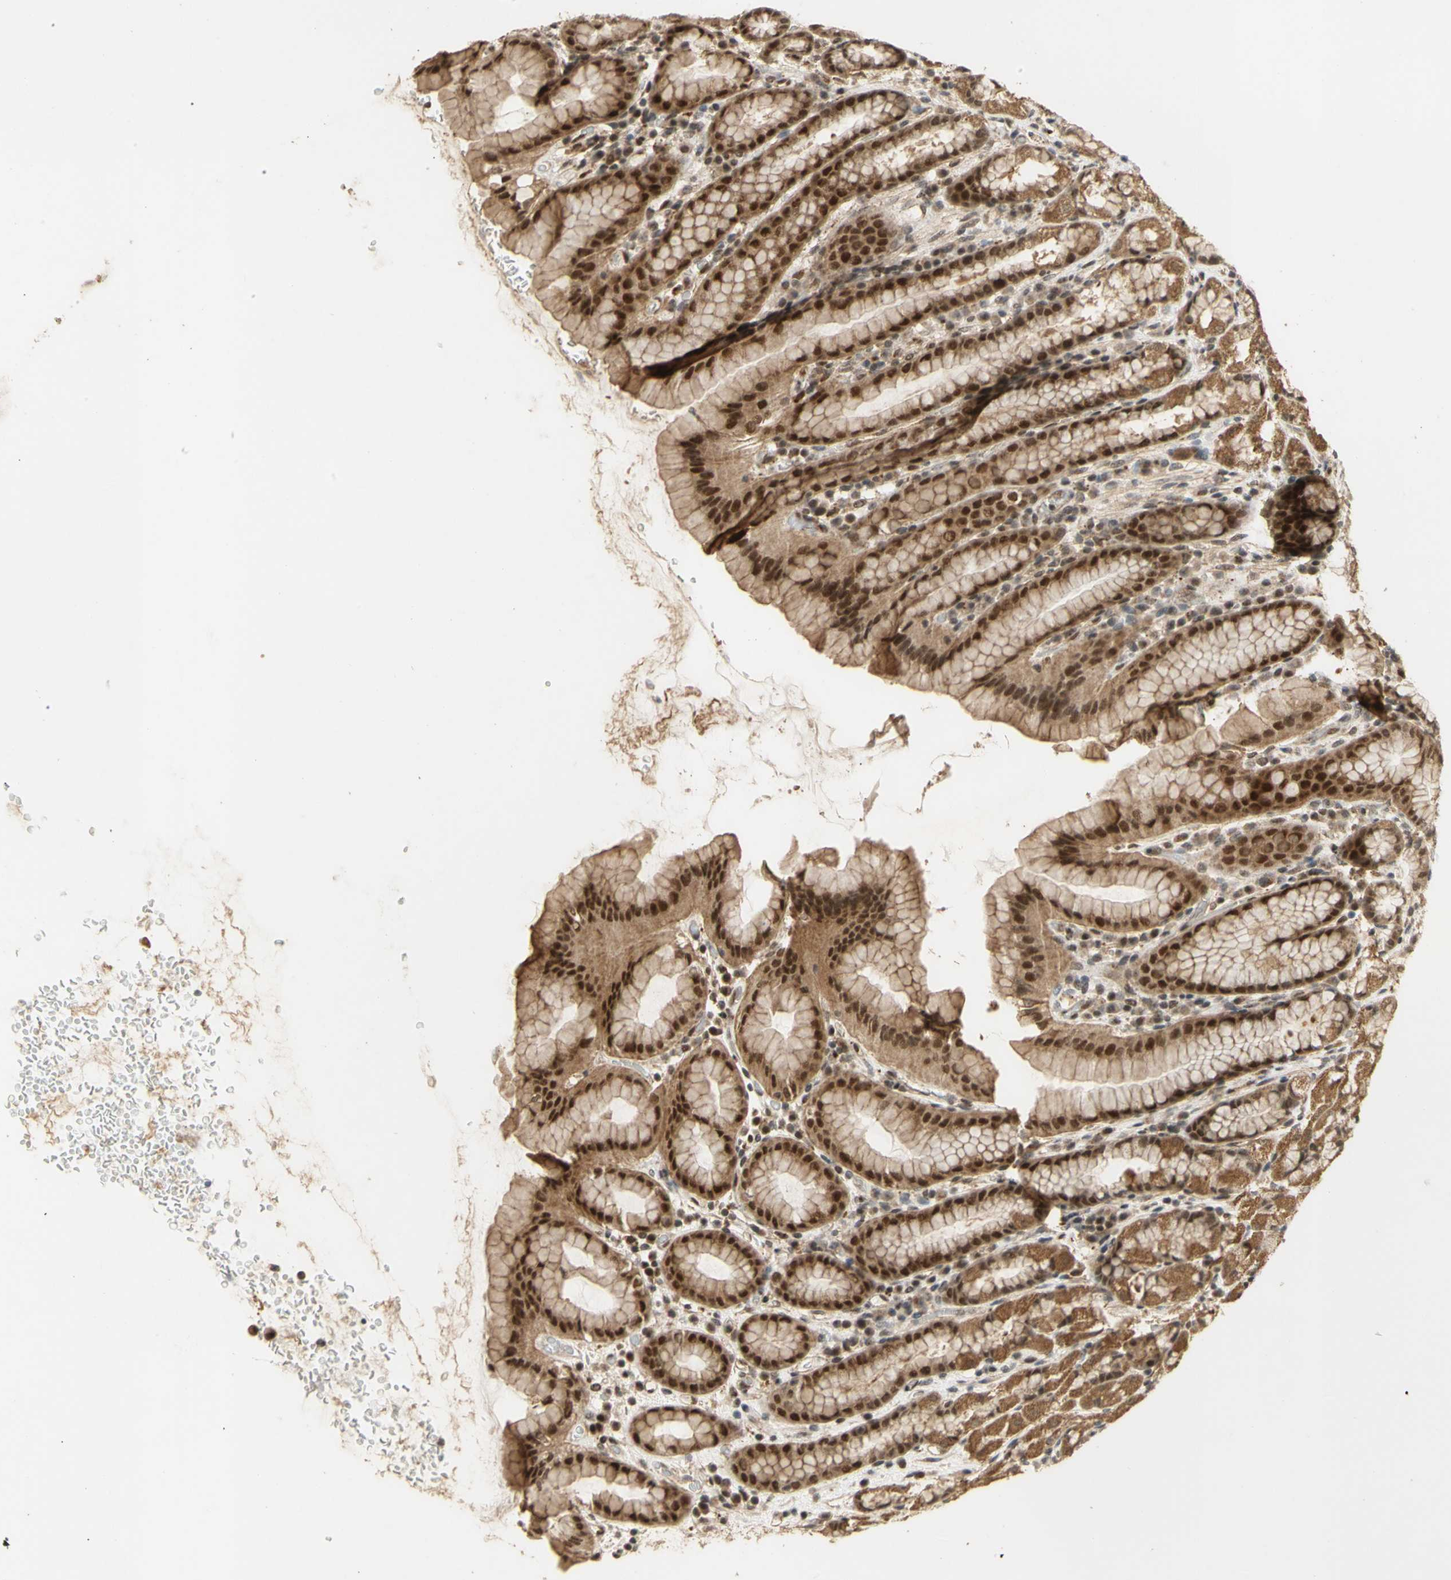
{"staining": {"intensity": "strong", "quantity": "25%-75%", "location": "cytoplasmic/membranous,nuclear"}, "tissue": "stomach", "cell_type": "Glandular cells", "image_type": "normal", "snomed": [{"axis": "morphology", "description": "Normal tissue, NOS"}, {"axis": "topography", "description": "Stomach, upper"}], "caption": "This is a photomicrograph of immunohistochemistry staining of benign stomach, which shows strong positivity in the cytoplasmic/membranous,nuclear of glandular cells.", "gene": "GTF2E2", "patient": {"sex": "male", "age": 68}}